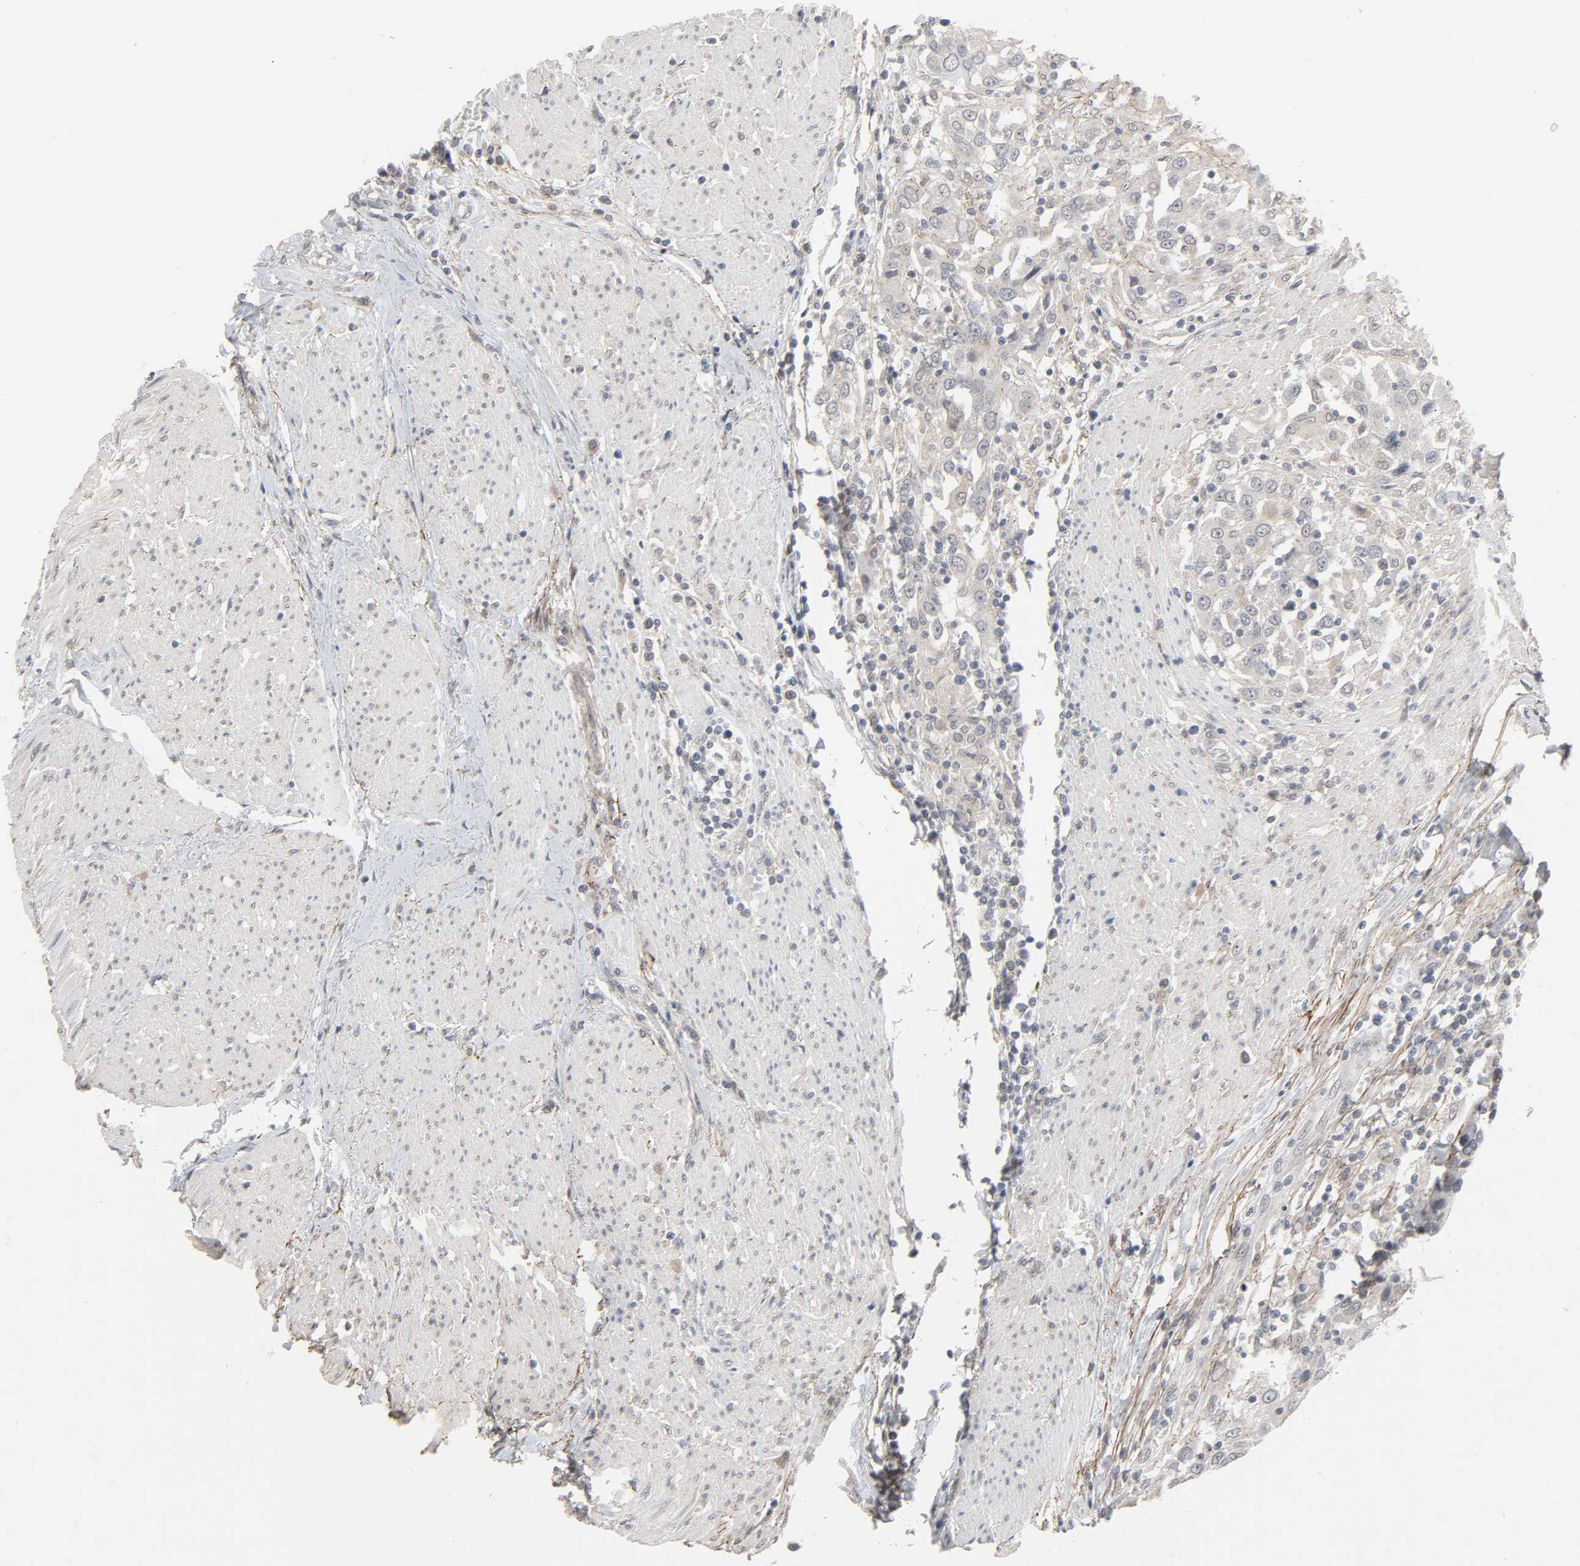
{"staining": {"intensity": "negative", "quantity": "none", "location": "none"}, "tissue": "urothelial cancer", "cell_type": "Tumor cells", "image_type": "cancer", "snomed": [{"axis": "morphology", "description": "Urothelial carcinoma, High grade"}, {"axis": "topography", "description": "Urinary bladder"}], "caption": "Micrograph shows no significant protein staining in tumor cells of urothelial cancer.", "gene": "ZNF222", "patient": {"sex": "female", "age": 80}}